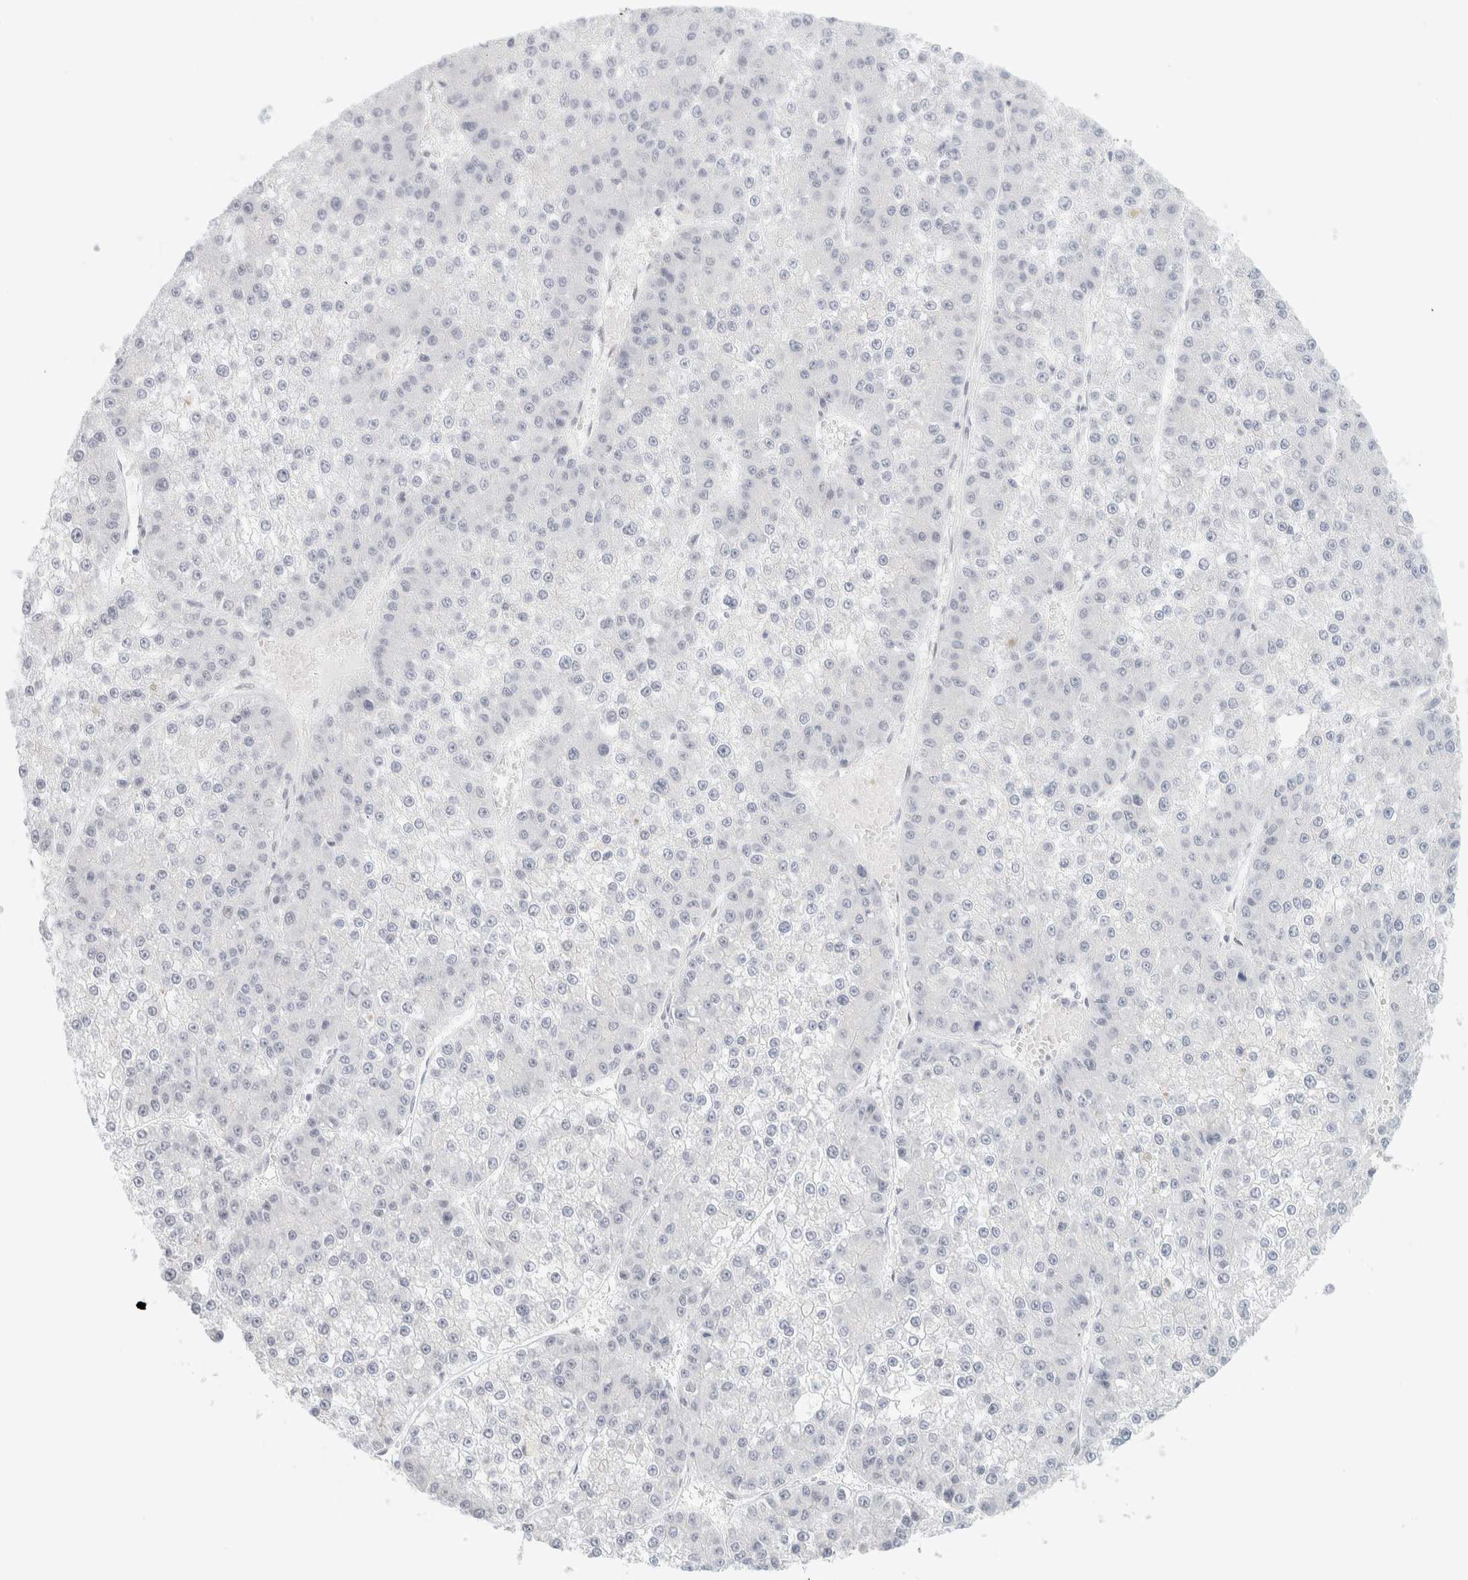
{"staining": {"intensity": "negative", "quantity": "none", "location": "none"}, "tissue": "liver cancer", "cell_type": "Tumor cells", "image_type": "cancer", "snomed": [{"axis": "morphology", "description": "Carcinoma, Hepatocellular, NOS"}, {"axis": "topography", "description": "Liver"}], "caption": "Liver hepatocellular carcinoma was stained to show a protein in brown. There is no significant staining in tumor cells. Brightfield microscopy of IHC stained with DAB (3,3'-diaminobenzidine) (brown) and hematoxylin (blue), captured at high magnification.", "gene": "CDH17", "patient": {"sex": "female", "age": 73}}